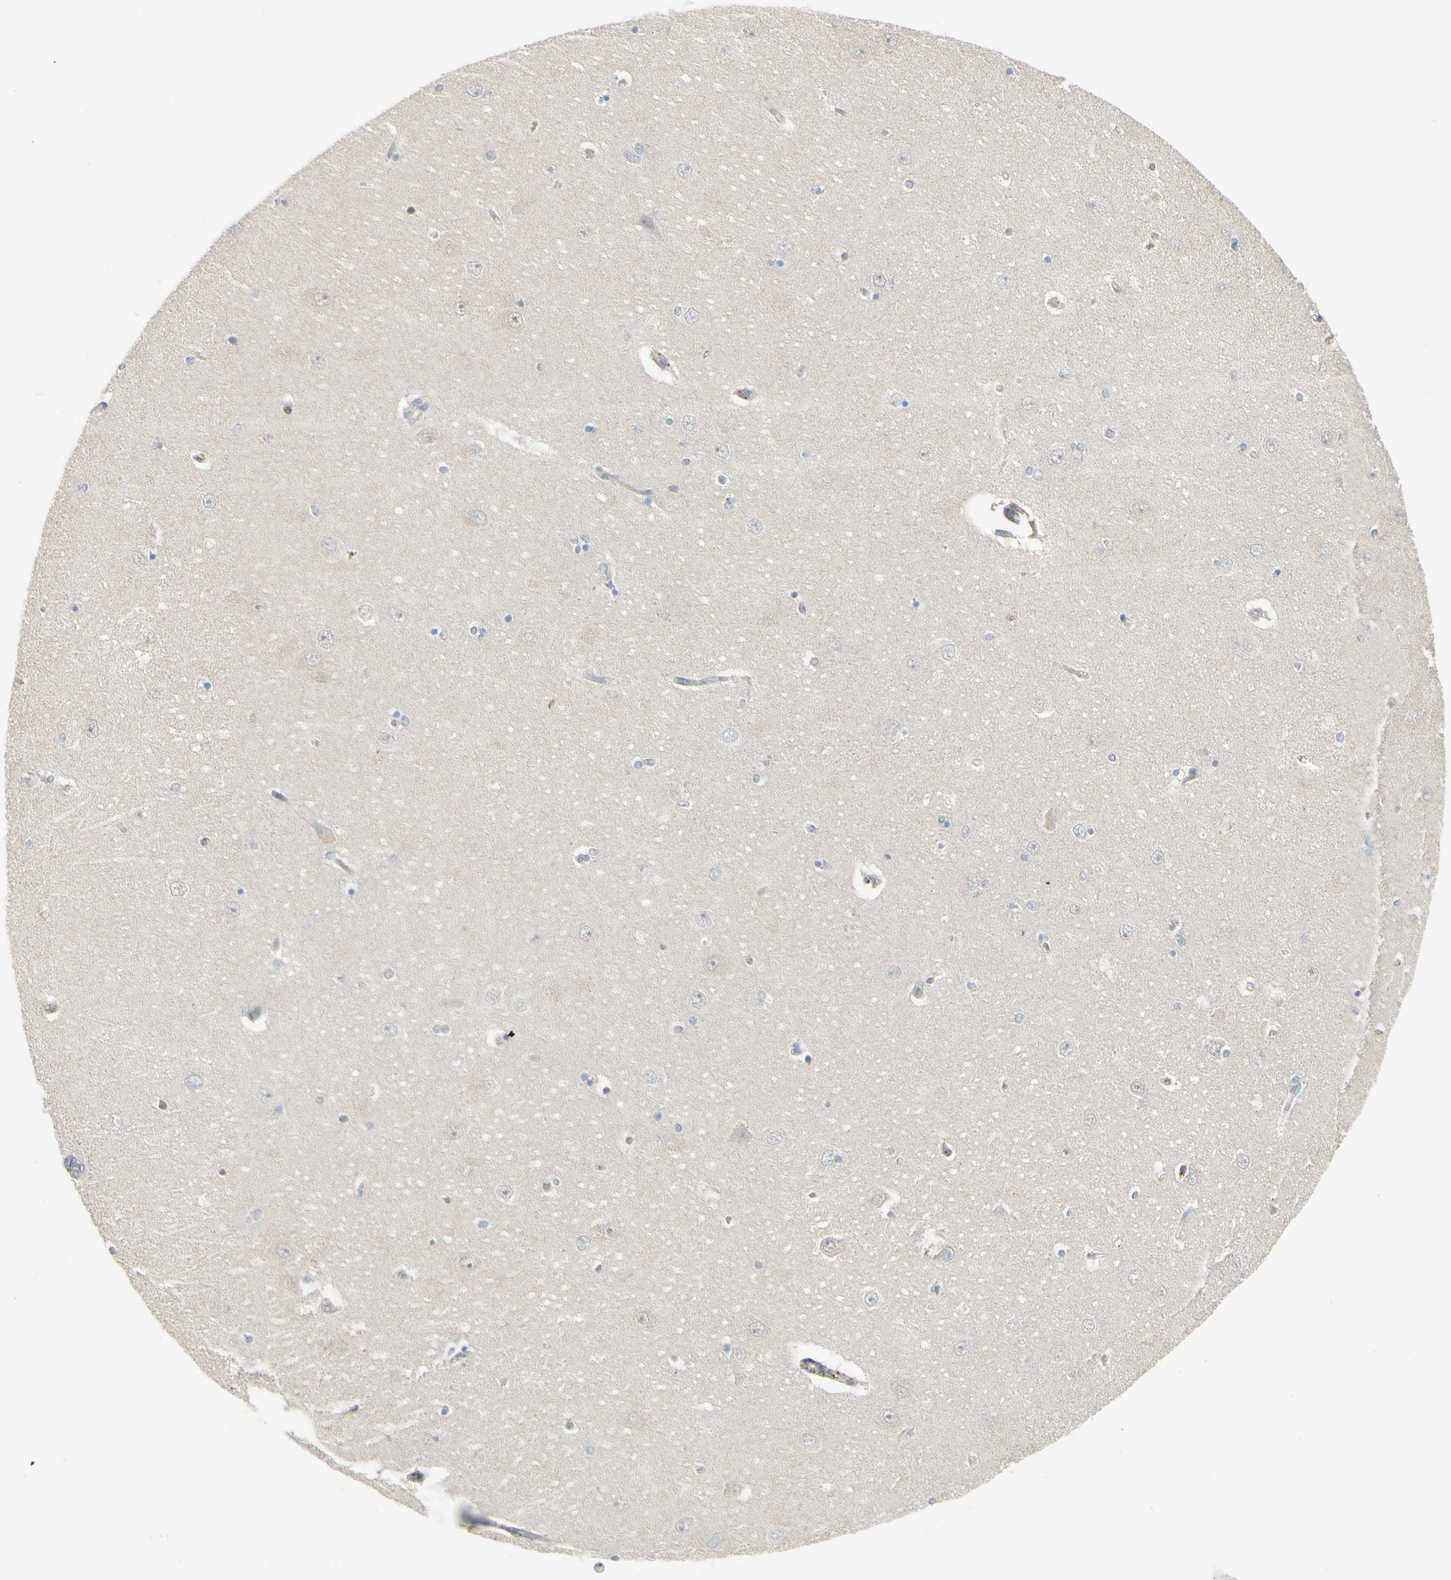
{"staining": {"intensity": "moderate", "quantity": "<25%", "location": "cytoplasmic/membranous"}, "tissue": "hippocampus", "cell_type": "Glial cells", "image_type": "normal", "snomed": [{"axis": "morphology", "description": "Normal tissue, NOS"}, {"axis": "topography", "description": "Hippocampus"}], "caption": "This is a photomicrograph of immunohistochemistry staining of unremarkable hippocampus, which shows moderate staining in the cytoplasmic/membranous of glial cells.", "gene": "GALNT6", "patient": {"sex": "female", "age": 54}}